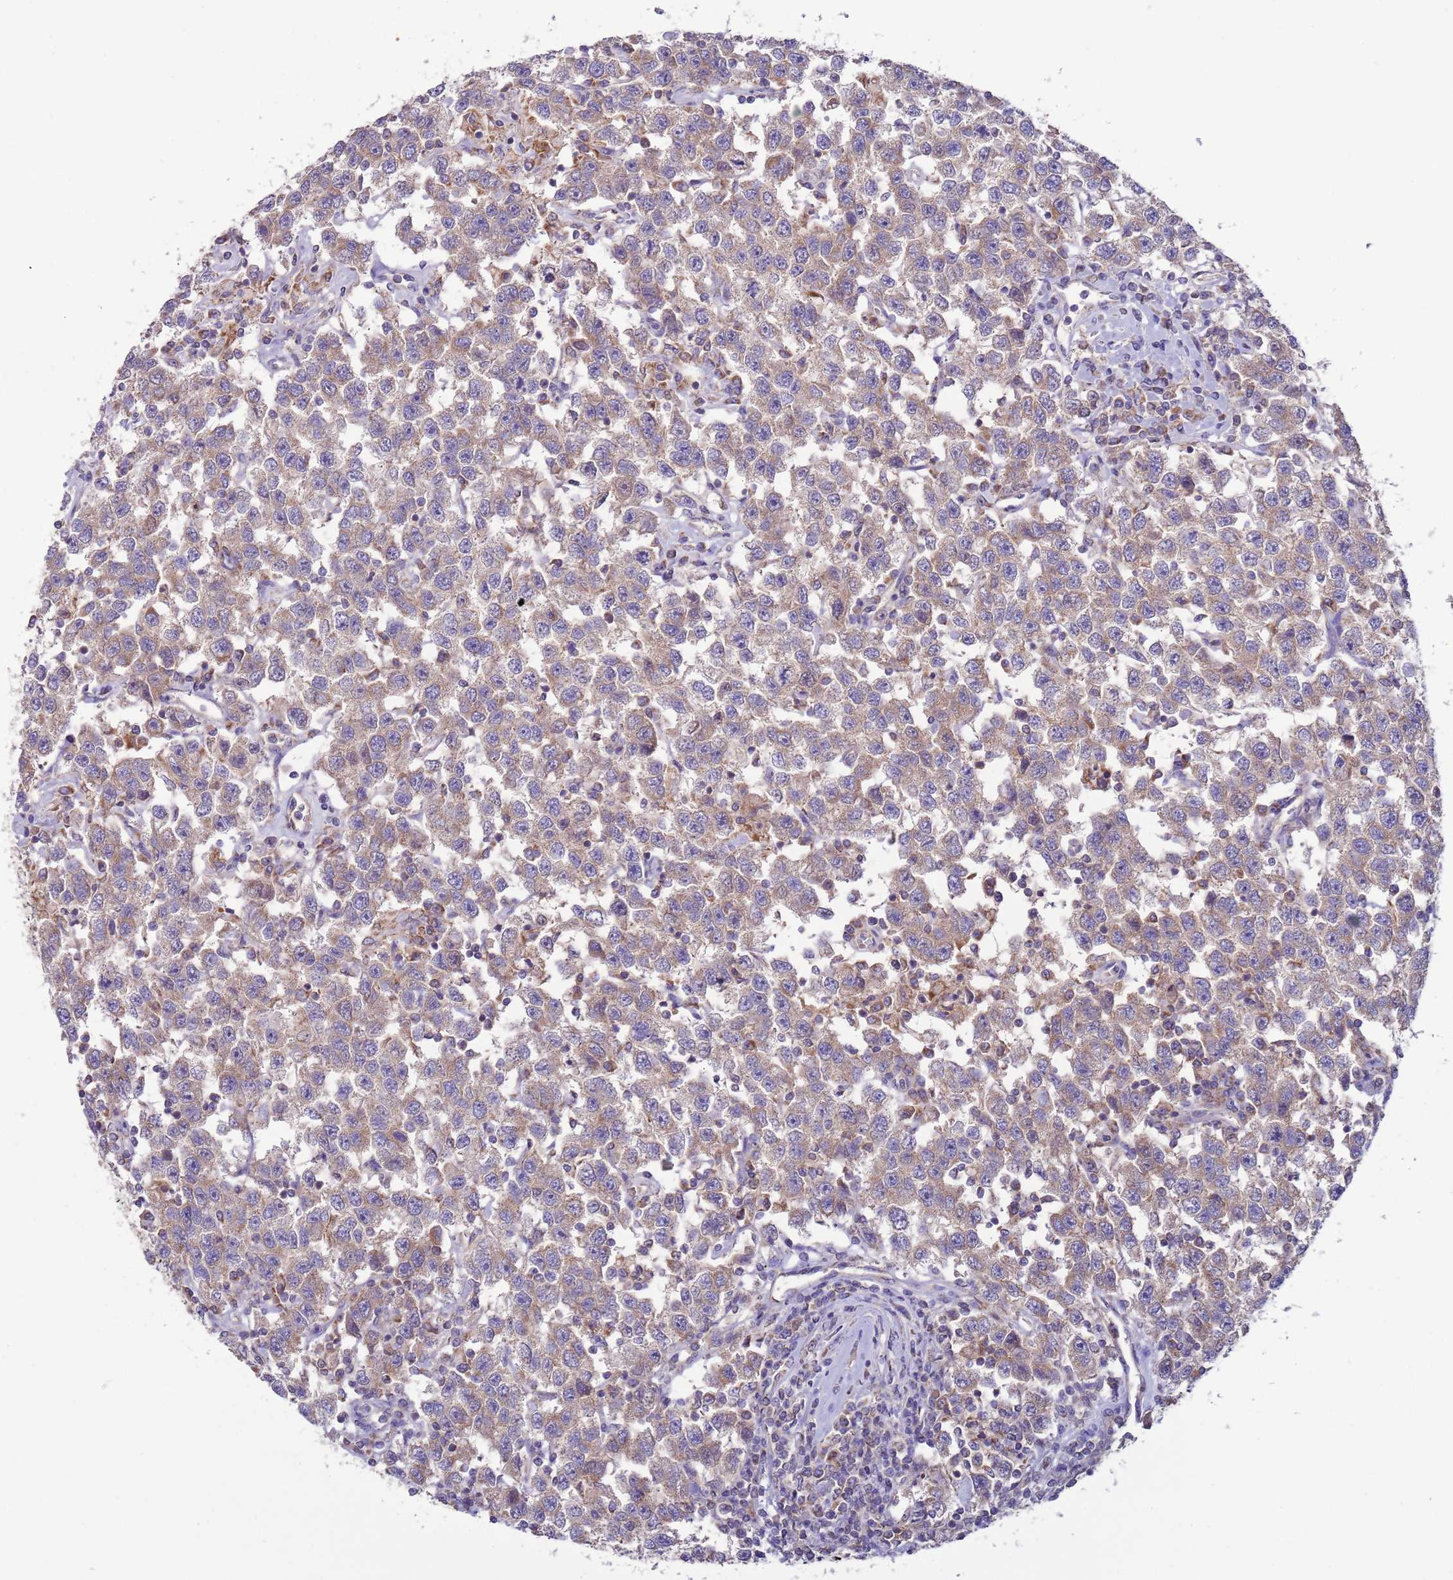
{"staining": {"intensity": "weak", "quantity": ">75%", "location": "cytoplasmic/membranous"}, "tissue": "testis cancer", "cell_type": "Tumor cells", "image_type": "cancer", "snomed": [{"axis": "morphology", "description": "Seminoma, NOS"}, {"axis": "topography", "description": "Testis"}], "caption": "Immunohistochemical staining of testis seminoma exhibits weak cytoplasmic/membranous protein staining in about >75% of tumor cells.", "gene": "UQCRQ", "patient": {"sex": "male", "age": 41}}